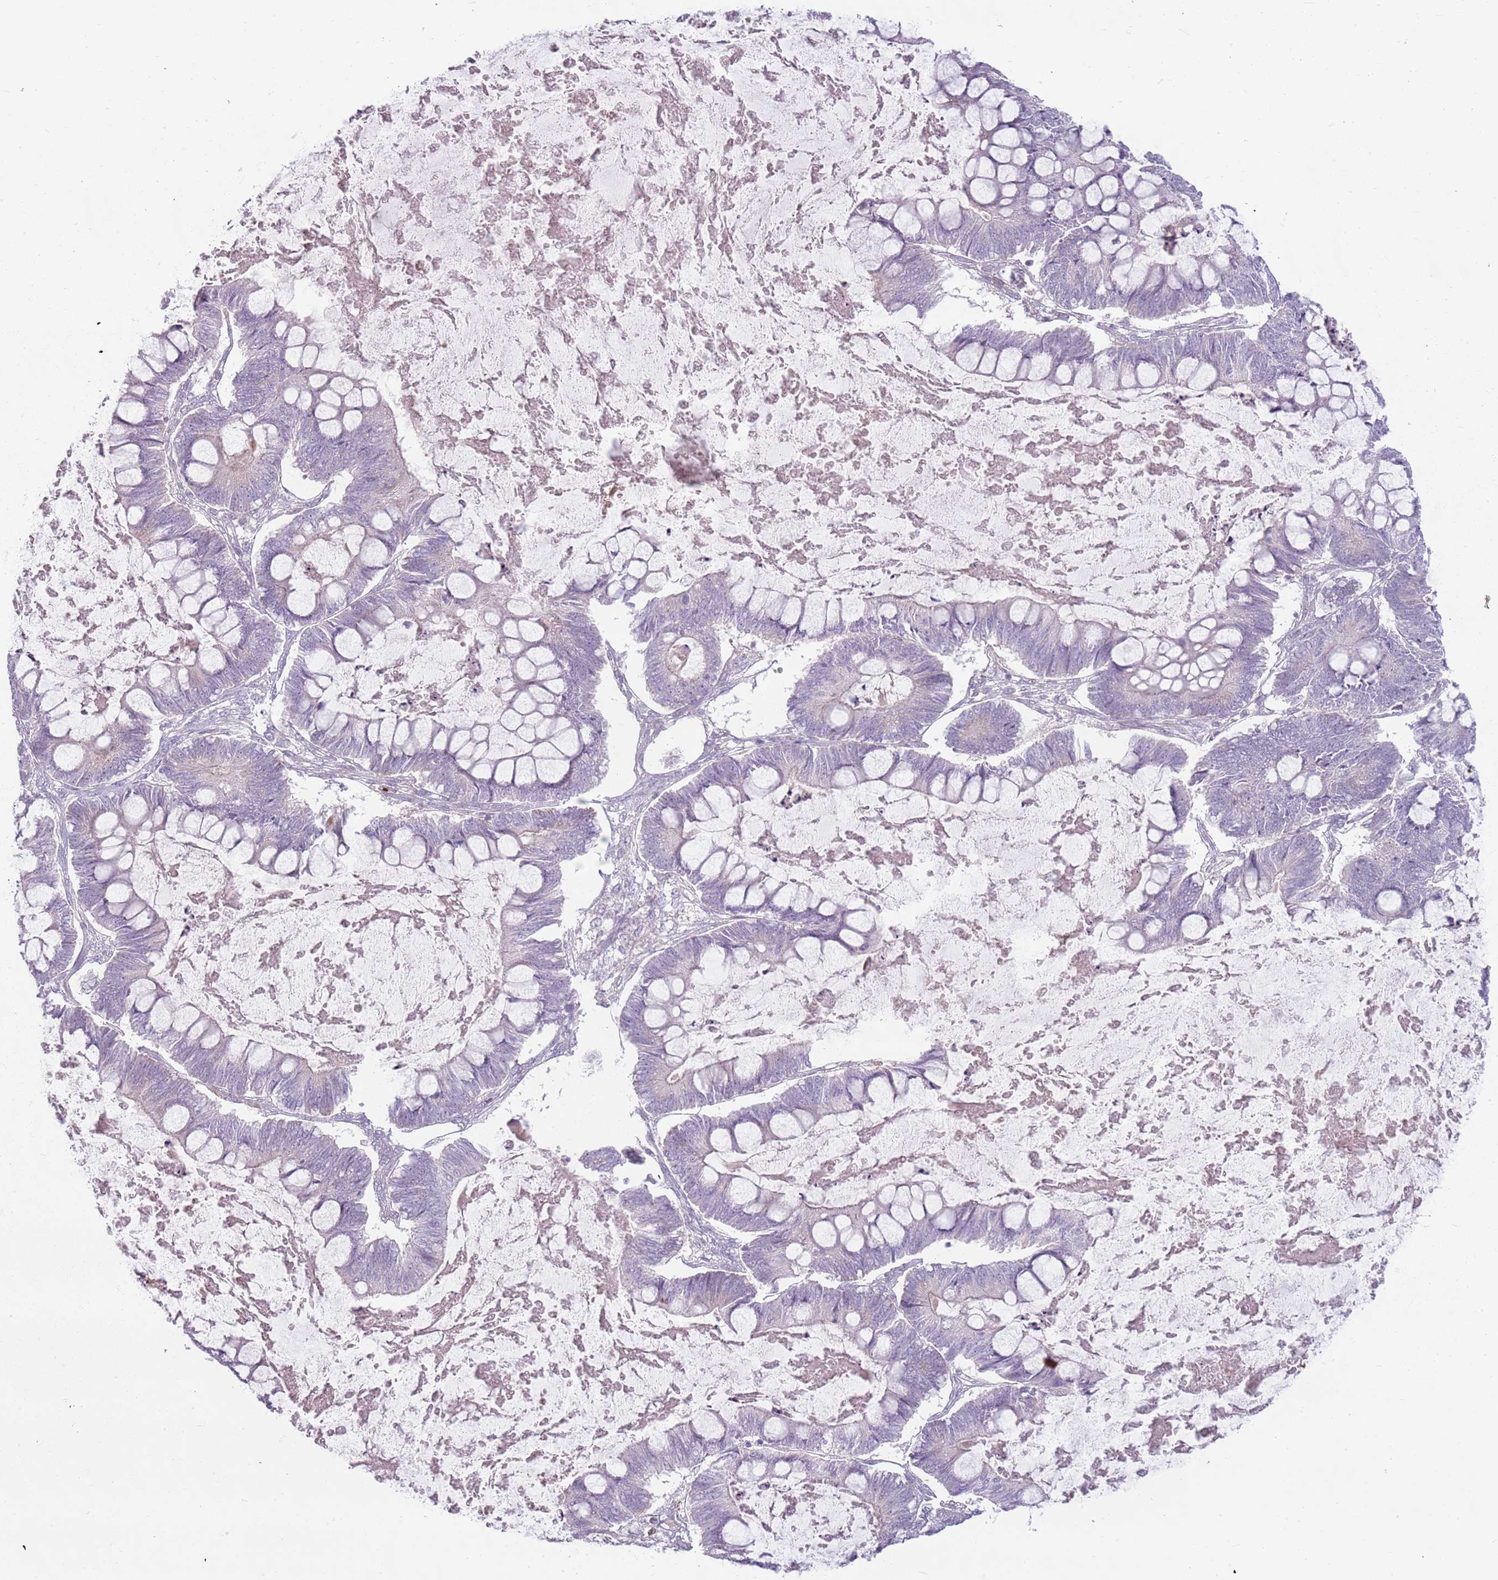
{"staining": {"intensity": "negative", "quantity": "none", "location": "none"}, "tissue": "ovarian cancer", "cell_type": "Tumor cells", "image_type": "cancer", "snomed": [{"axis": "morphology", "description": "Cystadenocarcinoma, mucinous, NOS"}, {"axis": "topography", "description": "Ovary"}], "caption": "Immunohistochemistry of human mucinous cystadenocarcinoma (ovarian) demonstrates no expression in tumor cells. Brightfield microscopy of IHC stained with DAB (brown) and hematoxylin (blue), captured at high magnification.", "gene": "SPAG4", "patient": {"sex": "female", "age": 61}}